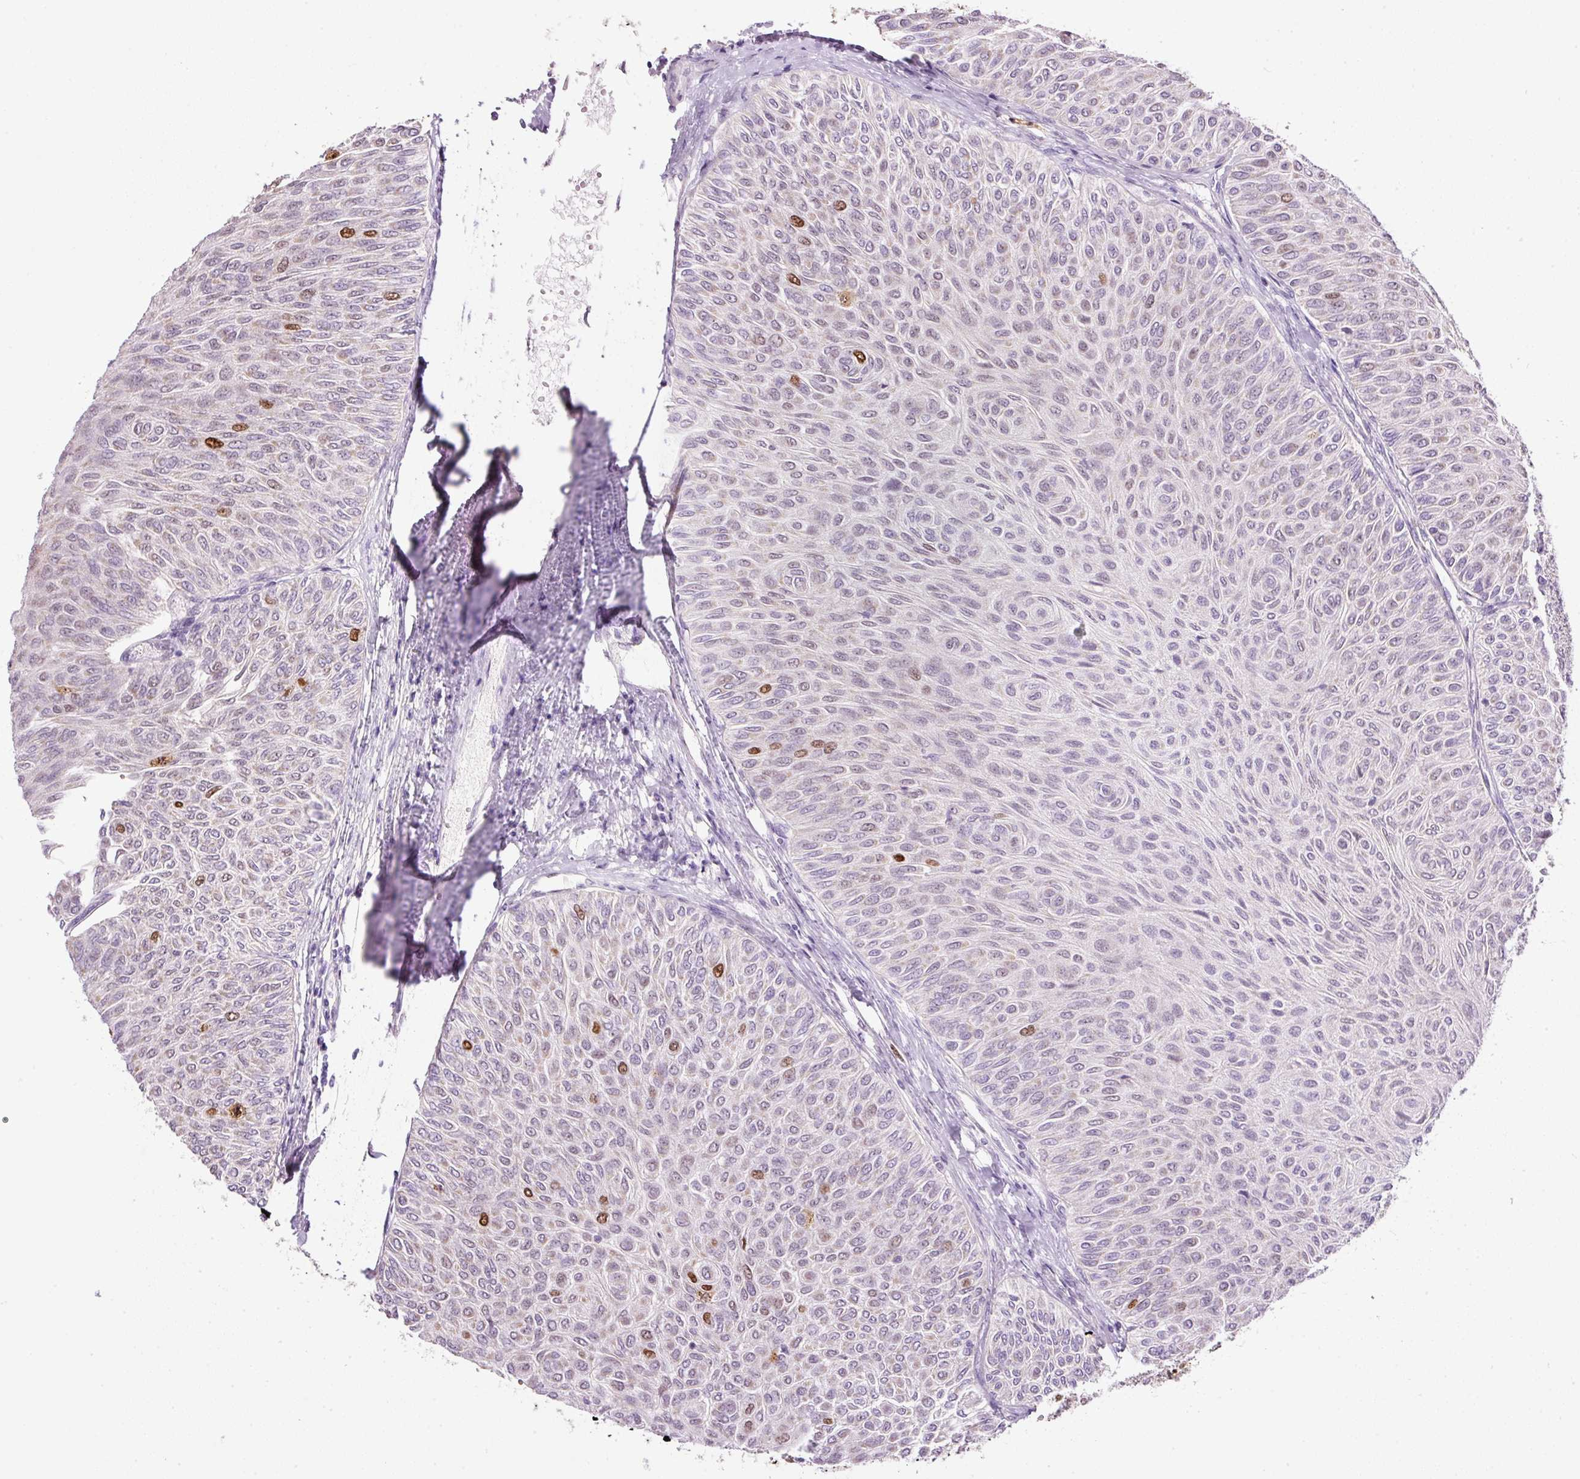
{"staining": {"intensity": "strong", "quantity": "<25%", "location": "nuclear"}, "tissue": "urothelial cancer", "cell_type": "Tumor cells", "image_type": "cancer", "snomed": [{"axis": "morphology", "description": "Urothelial carcinoma, Low grade"}, {"axis": "topography", "description": "Urinary bladder"}], "caption": "A brown stain shows strong nuclear staining of a protein in human urothelial cancer tumor cells. (brown staining indicates protein expression, while blue staining denotes nuclei).", "gene": "KPNA2", "patient": {"sex": "male", "age": 78}}